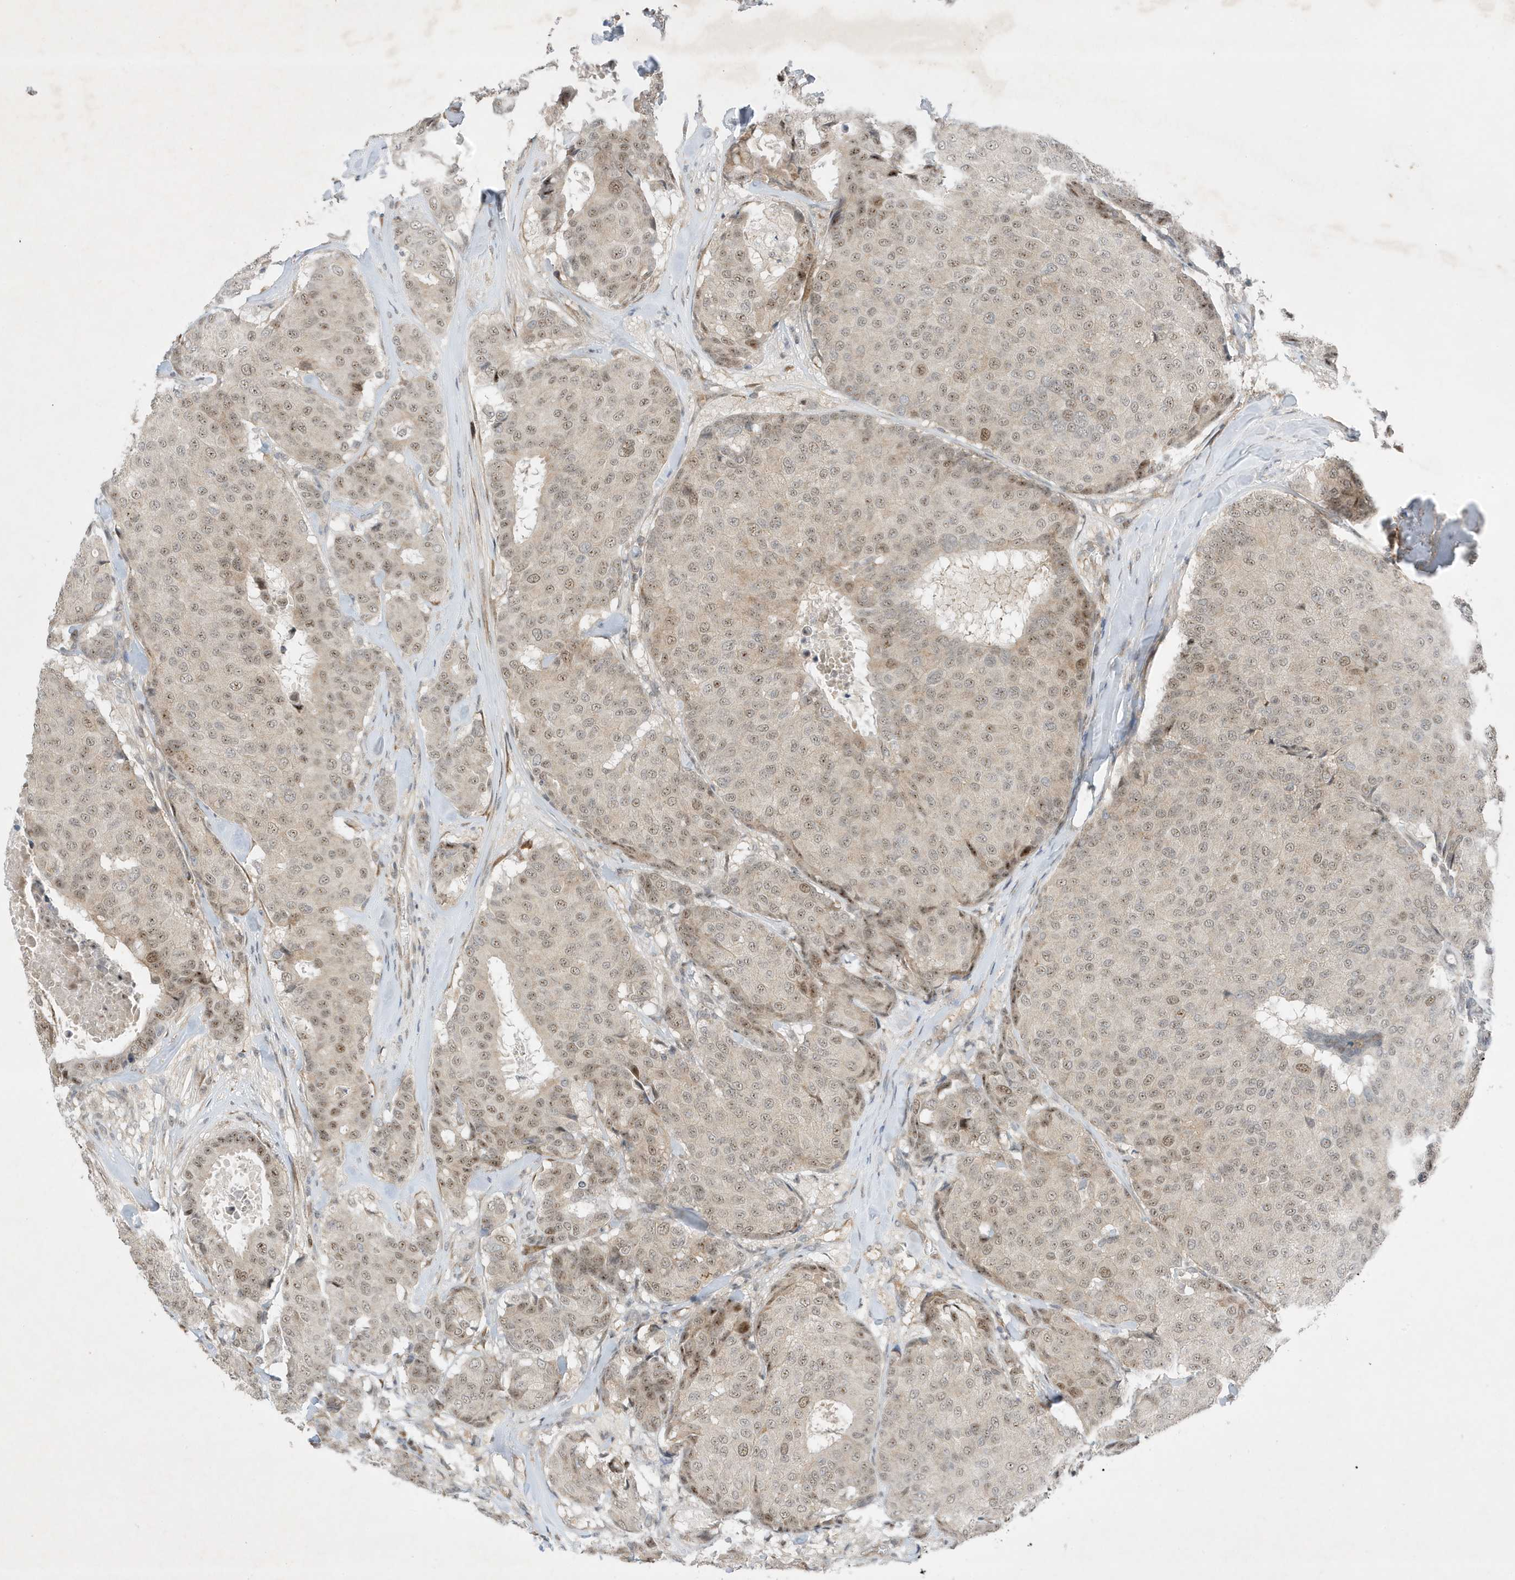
{"staining": {"intensity": "weak", "quantity": ">75%", "location": "nuclear"}, "tissue": "breast cancer", "cell_type": "Tumor cells", "image_type": "cancer", "snomed": [{"axis": "morphology", "description": "Duct carcinoma"}, {"axis": "topography", "description": "Breast"}], "caption": "Protein analysis of intraductal carcinoma (breast) tissue exhibits weak nuclear staining in approximately >75% of tumor cells.", "gene": "MAST3", "patient": {"sex": "female", "age": 75}}